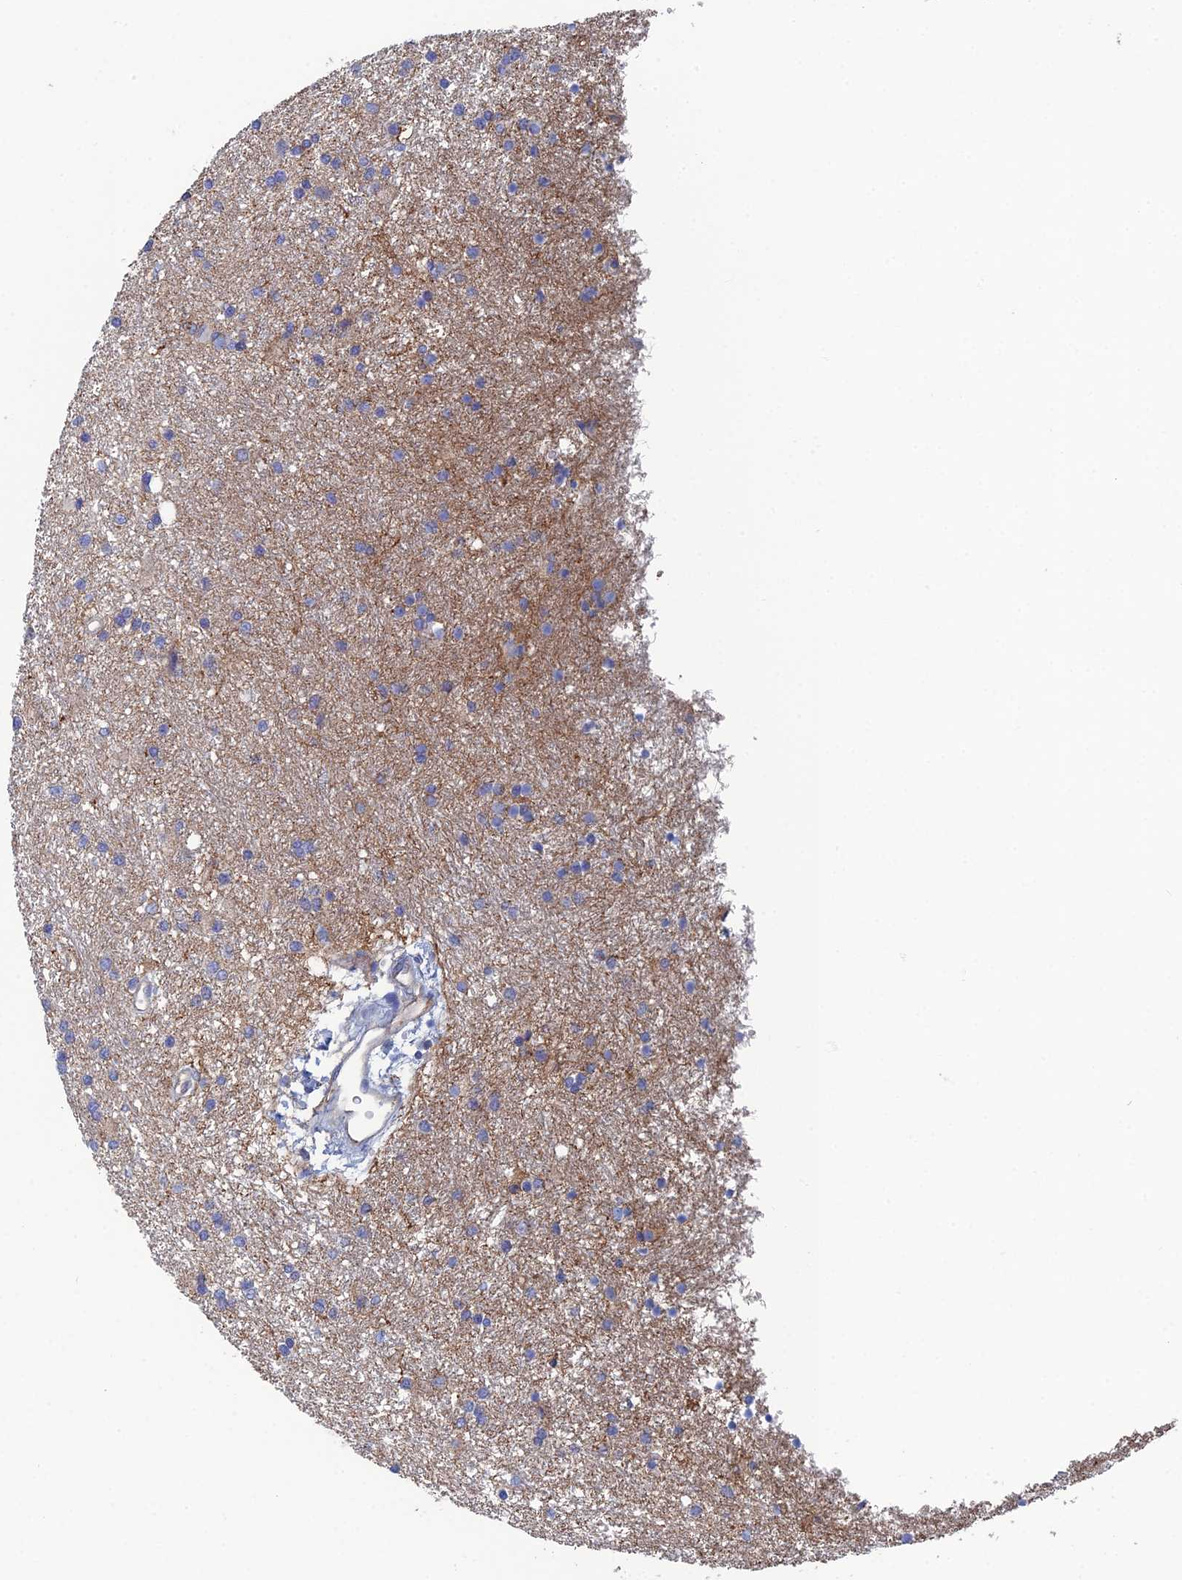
{"staining": {"intensity": "negative", "quantity": "none", "location": "none"}, "tissue": "glioma", "cell_type": "Tumor cells", "image_type": "cancer", "snomed": [{"axis": "morphology", "description": "Glioma, malignant, High grade"}, {"axis": "topography", "description": "Brain"}], "caption": "Histopathology image shows no protein expression in tumor cells of high-grade glioma (malignant) tissue.", "gene": "SNX11", "patient": {"sex": "male", "age": 77}}